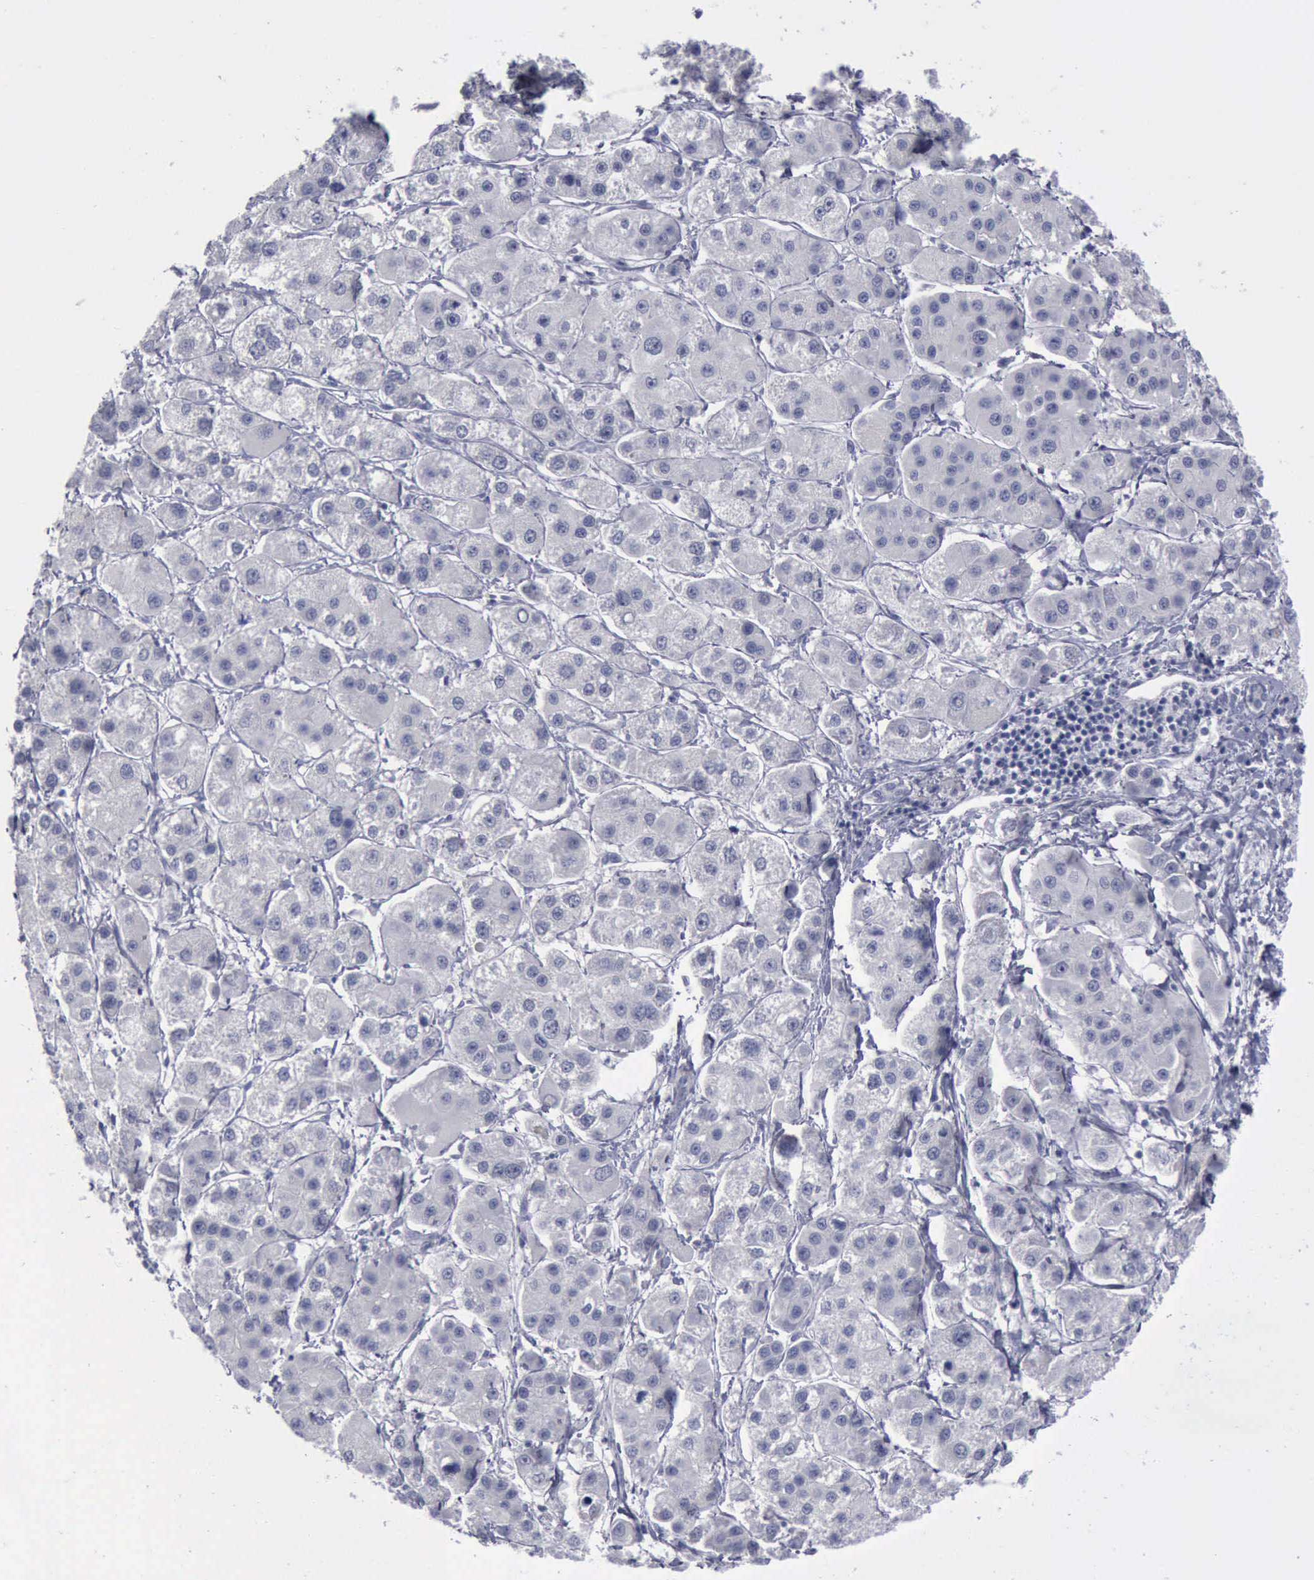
{"staining": {"intensity": "negative", "quantity": "none", "location": "none"}, "tissue": "liver cancer", "cell_type": "Tumor cells", "image_type": "cancer", "snomed": [{"axis": "morphology", "description": "Carcinoma, Hepatocellular, NOS"}, {"axis": "topography", "description": "Liver"}], "caption": "DAB immunohistochemical staining of hepatocellular carcinoma (liver) exhibits no significant positivity in tumor cells.", "gene": "KRT13", "patient": {"sex": "female", "age": 85}}